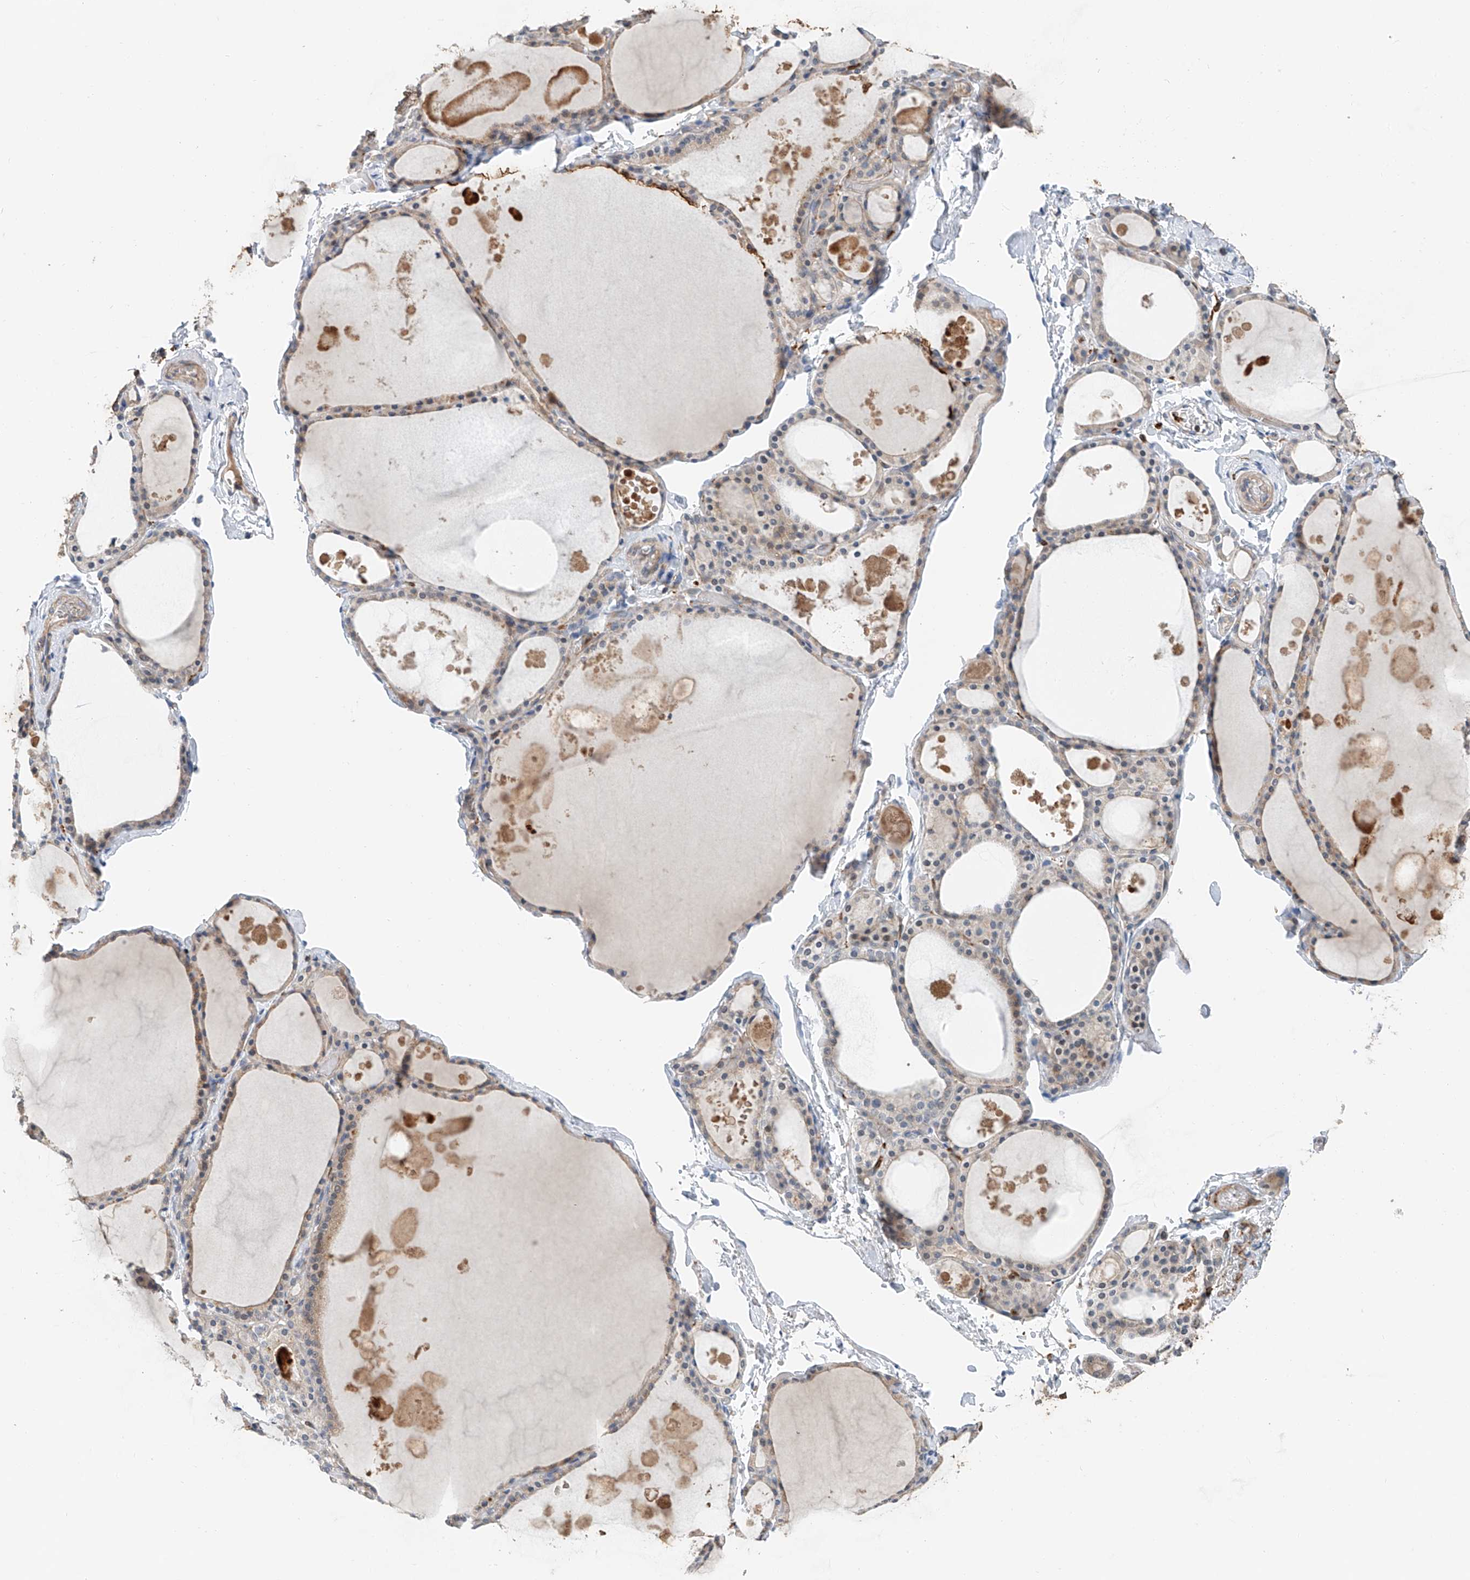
{"staining": {"intensity": "moderate", "quantity": "25%-75%", "location": "cytoplasmic/membranous"}, "tissue": "thyroid gland", "cell_type": "Glandular cells", "image_type": "normal", "snomed": [{"axis": "morphology", "description": "Normal tissue, NOS"}, {"axis": "topography", "description": "Thyroid gland"}], "caption": "A photomicrograph of human thyroid gland stained for a protein displays moderate cytoplasmic/membranous brown staining in glandular cells. Immunohistochemistry (ihc) stains the protein in brown and the nuclei are stained blue.", "gene": "TBXAS1", "patient": {"sex": "male", "age": 56}}